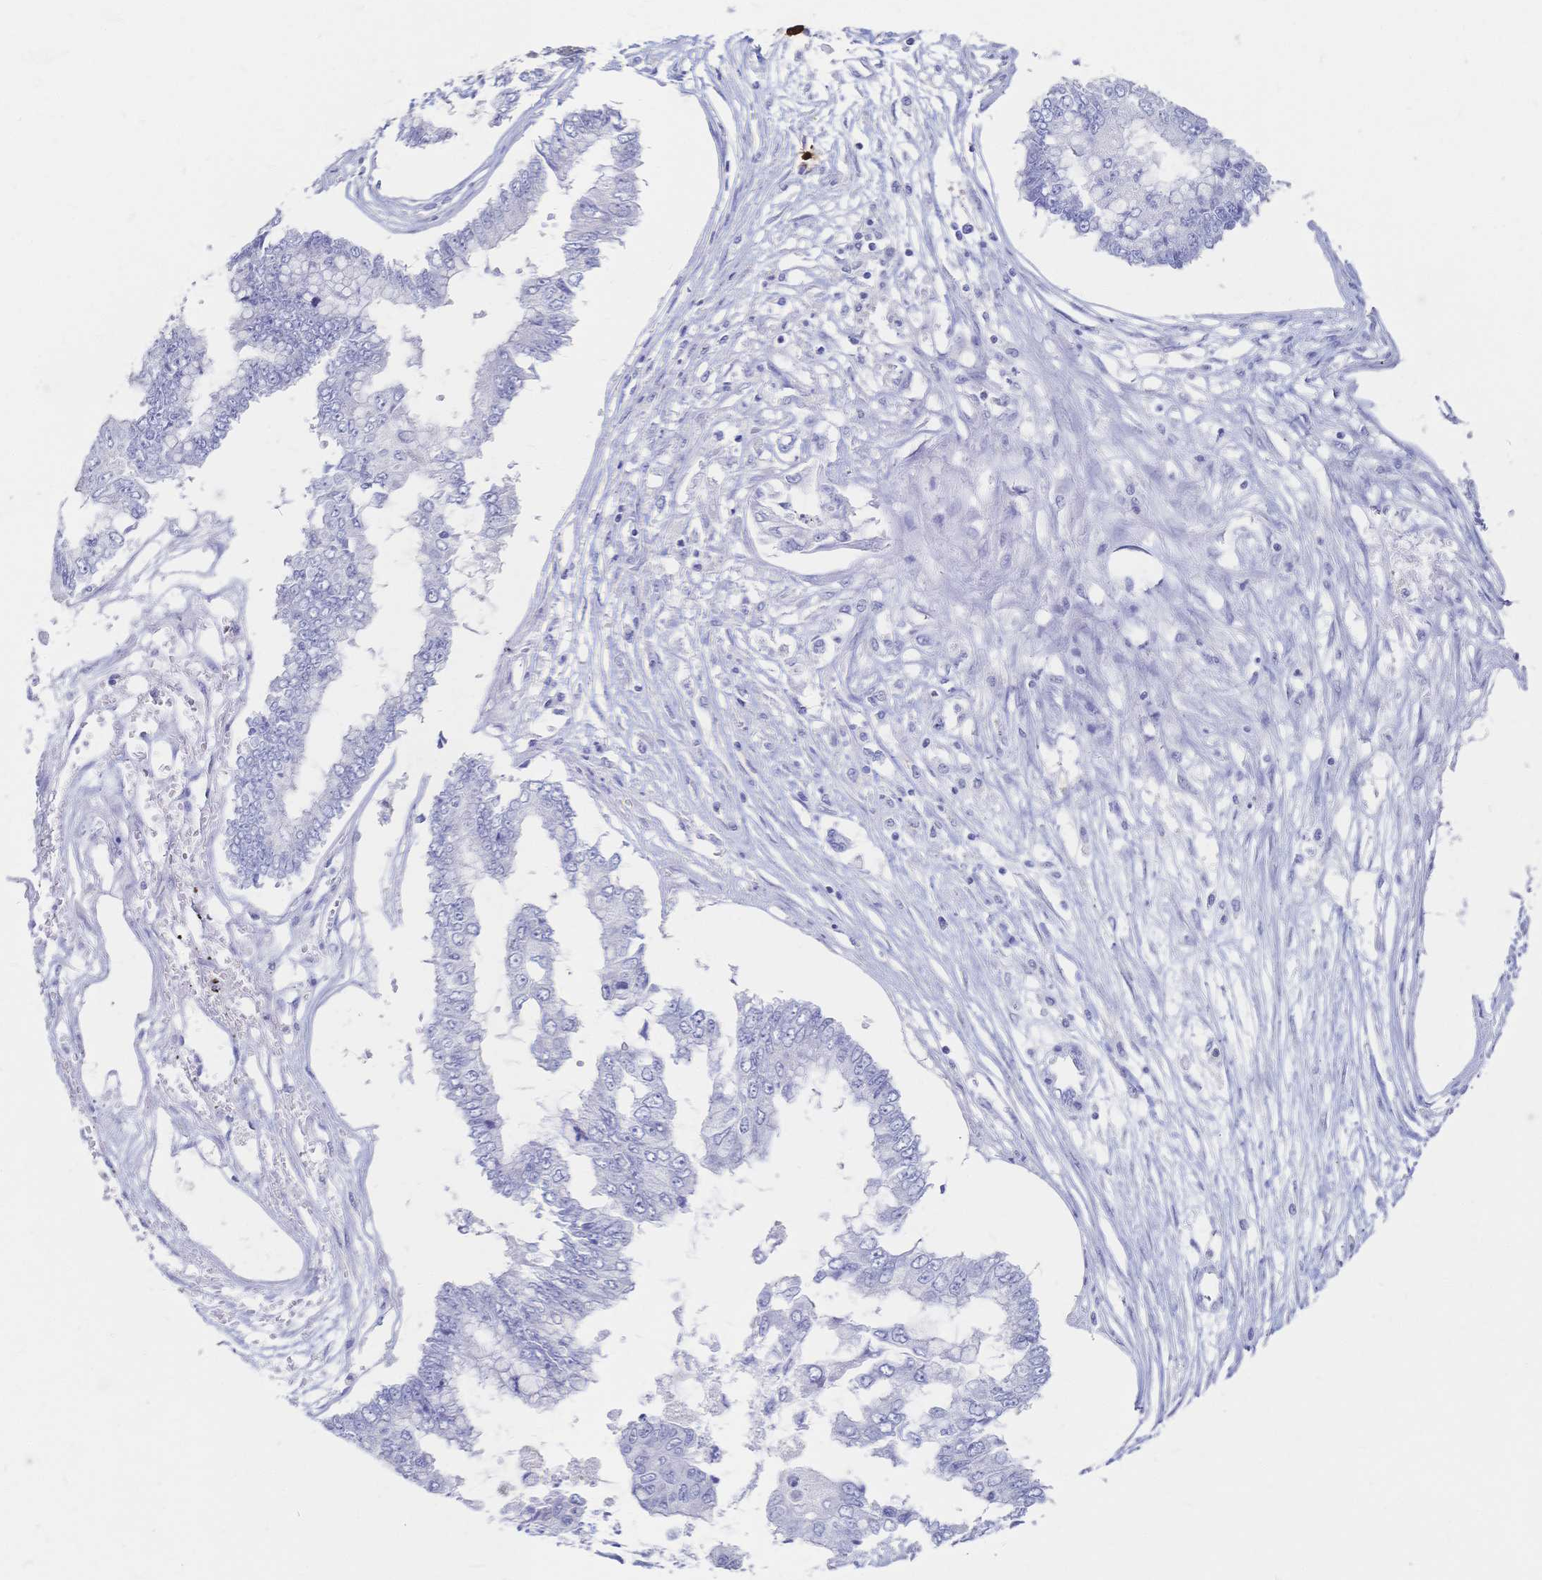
{"staining": {"intensity": "negative", "quantity": "none", "location": "none"}, "tissue": "ovarian cancer", "cell_type": "Tumor cells", "image_type": "cancer", "snomed": [{"axis": "morphology", "description": "Cystadenocarcinoma, mucinous, NOS"}, {"axis": "topography", "description": "Ovary"}], "caption": "This is a image of IHC staining of mucinous cystadenocarcinoma (ovarian), which shows no expression in tumor cells.", "gene": "IL2RB", "patient": {"sex": "female", "age": 72}}